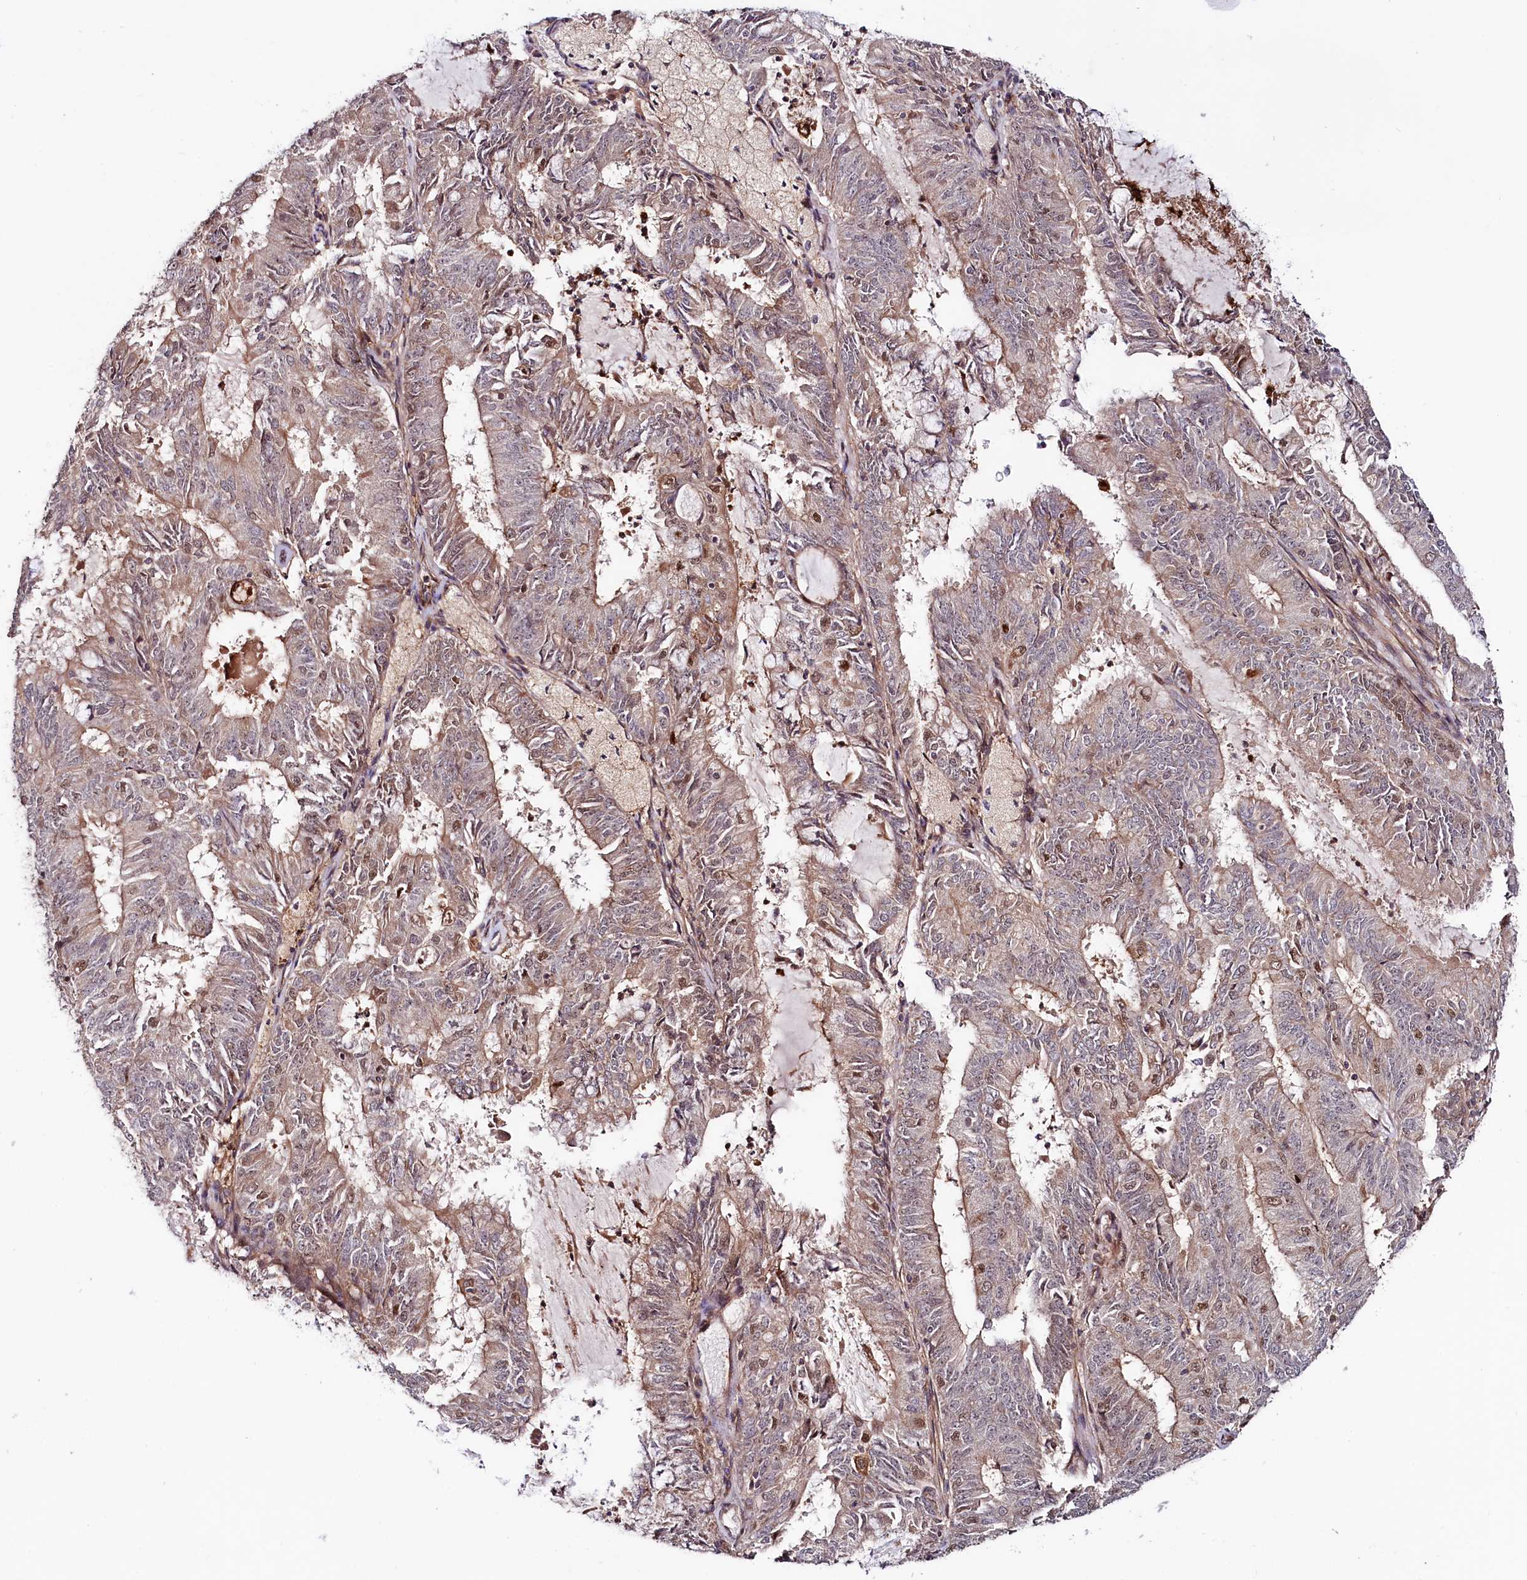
{"staining": {"intensity": "moderate", "quantity": "25%-75%", "location": "cytoplasmic/membranous,nuclear"}, "tissue": "endometrial cancer", "cell_type": "Tumor cells", "image_type": "cancer", "snomed": [{"axis": "morphology", "description": "Adenocarcinoma, NOS"}, {"axis": "topography", "description": "Endometrium"}], "caption": "Approximately 25%-75% of tumor cells in human endometrial adenocarcinoma show moderate cytoplasmic/membranous and nuclear protein staining as visualized by brown immunohistochemical staining.", "gene": "NEDD1", "patient": {"sex": "female", "age": 57}}